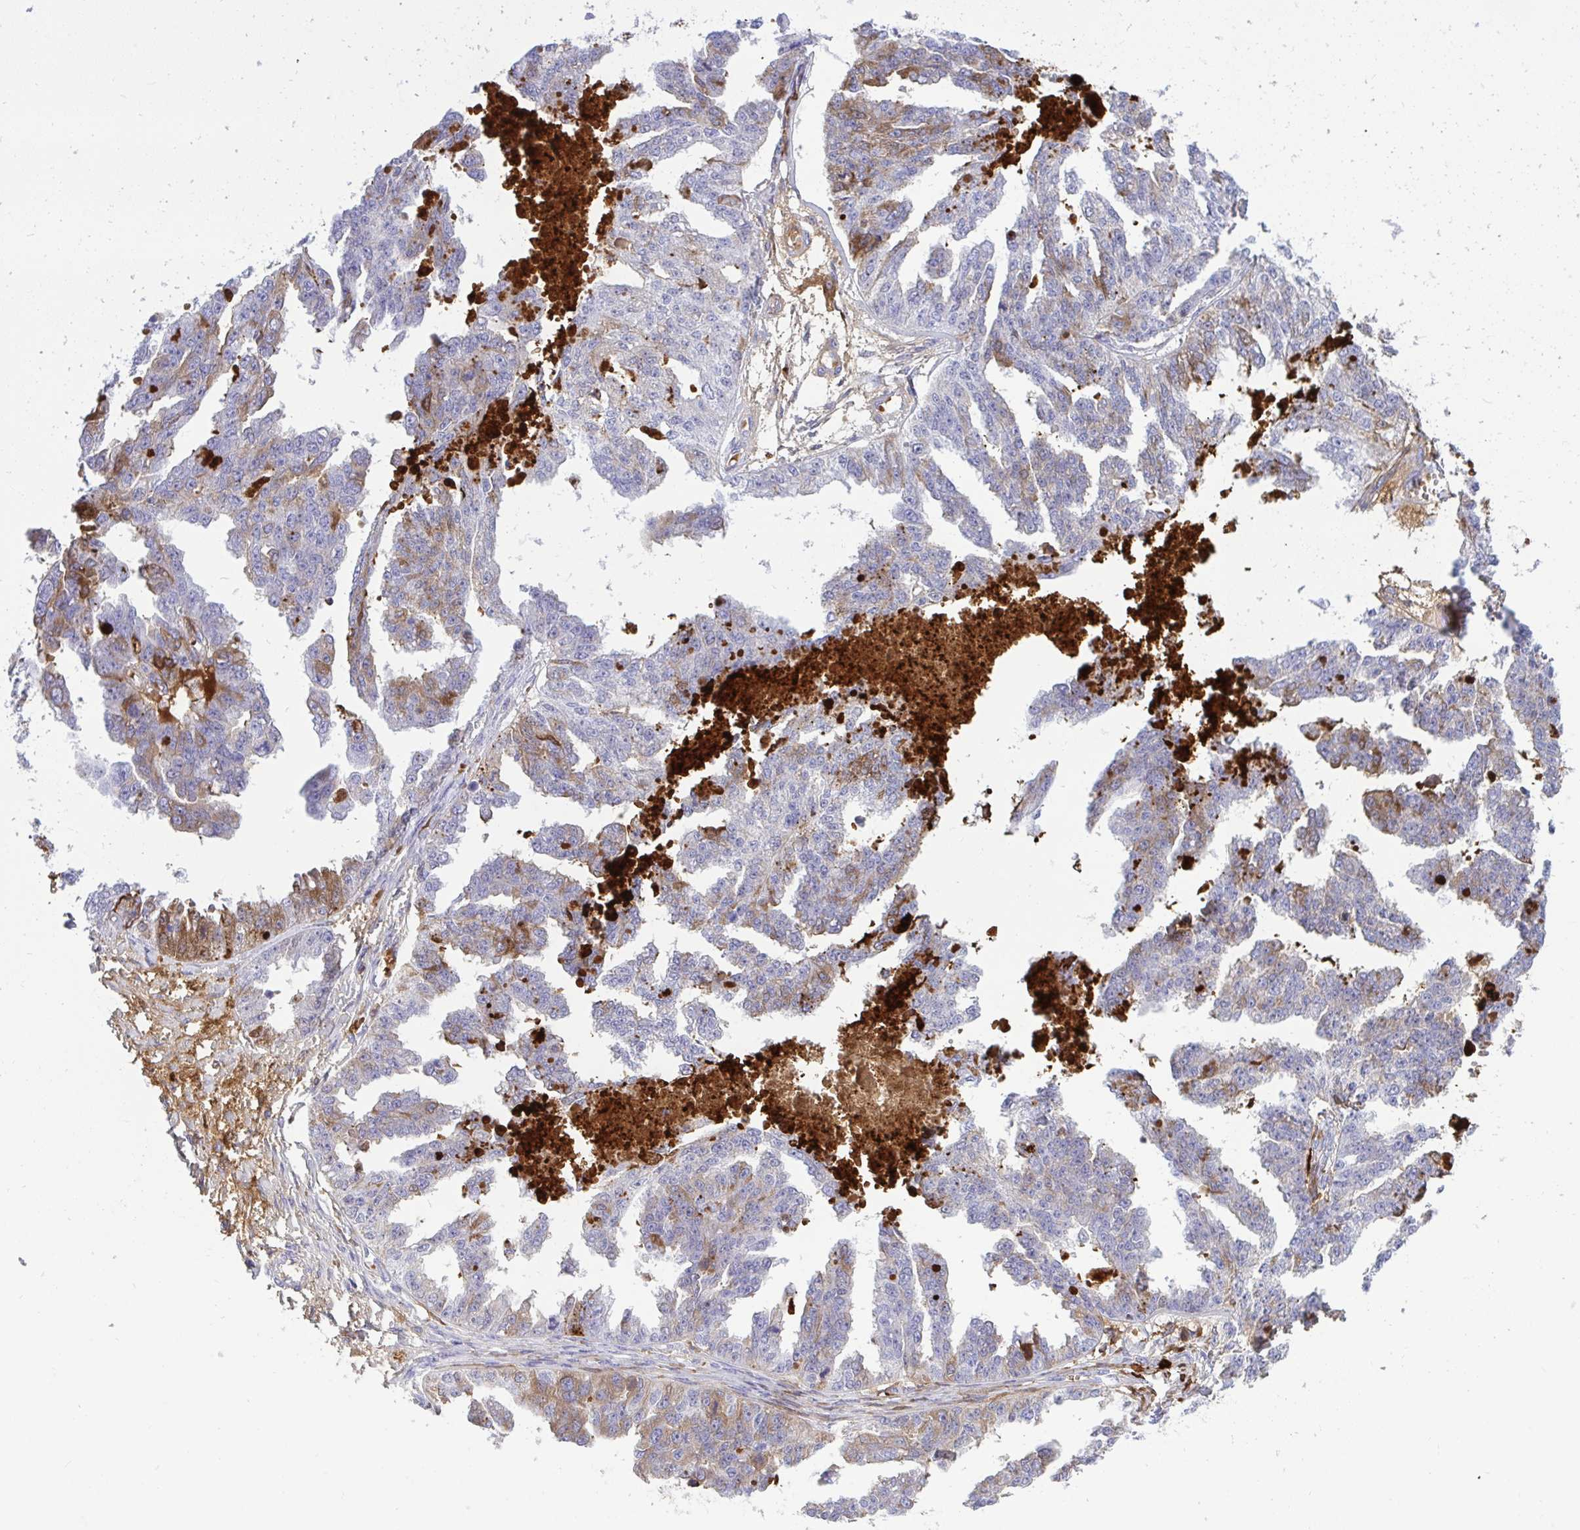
{"staining": {"intensity": "moderate", "quantity": "<25%", "location": "cytoplasmic/membranous"}, "tissue": "ovarian cancer", "cell_type": "Tumor cells", "image_type": "cancer", "snomed": [{"axis": "morphology", "description": "Cystadenocarcinoma, serous, NOS"}, {"axis": "topography", "description": "Ovary"}], "caption": "DAB (3,3'-diaminobenzidine) immunohistochemical staining of human ovarian cancer demonstrates moderate cytoplasmic/membranous protein positivity in approximately <25% of tumor cells.", "gene": "F2", "patient": {"sex": "female", "age": 58}}